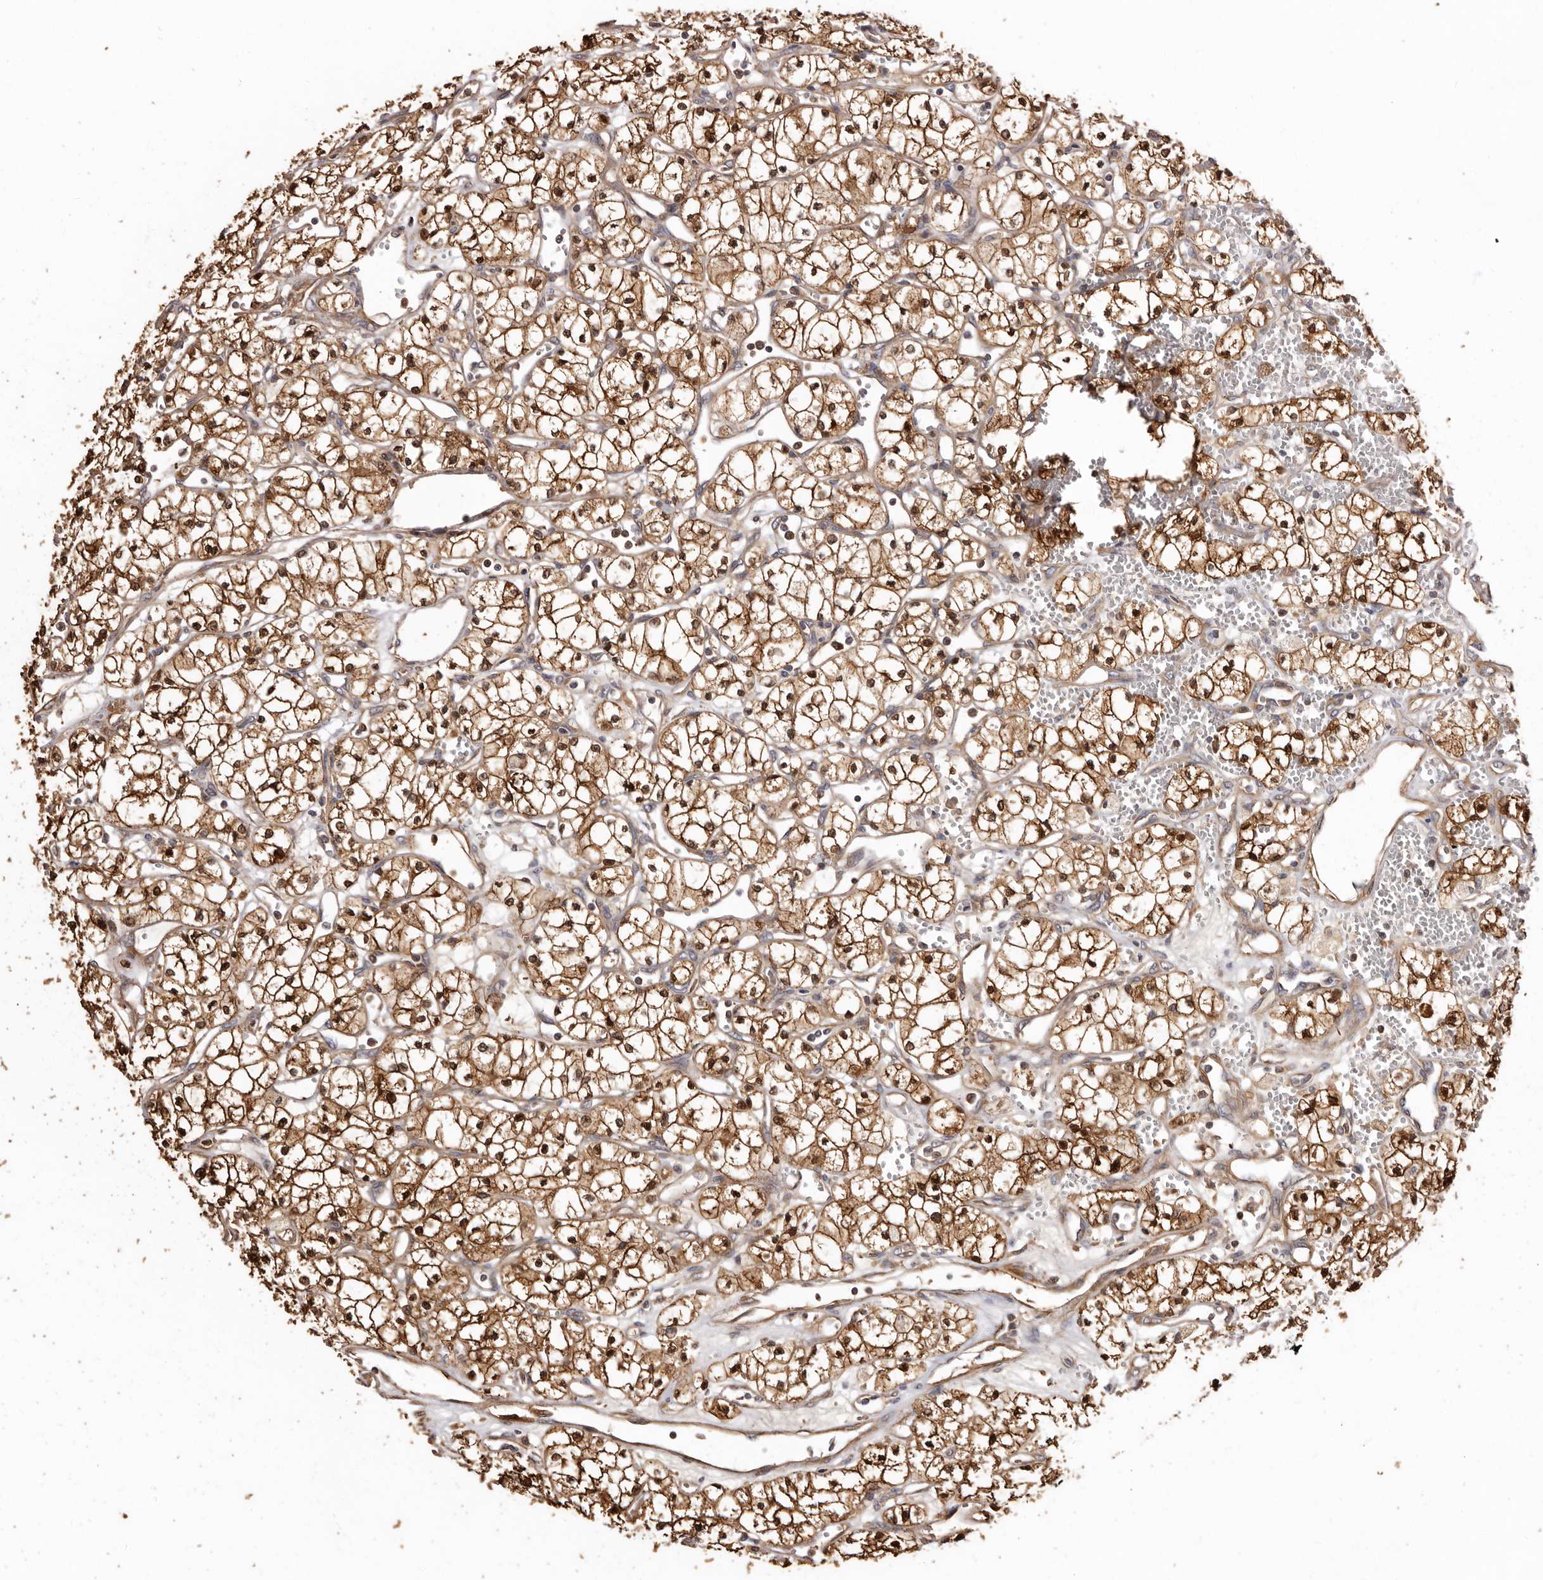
{"staining": {"intensity": "moderate", "quantity": ">75%", "location": "cytoplasmic/membranous,nuclear"}, "tissue": "renal cancer", "cell_type": "Tumor cells", "image_type": "cancer", "snomed": [{"axis": "morphology", "description": "Adenocarcinoma, NOS"}, {"axis": "topography", "description": "Kidney"}], "caption": "The immunohistochemical stain highlights moderate cytoplasmic/membranous and nuclear positivity in tumor cells of renal cancer tissue.", "gene": "COQ8B", "patient": {"sex": "male", "age": 59}}